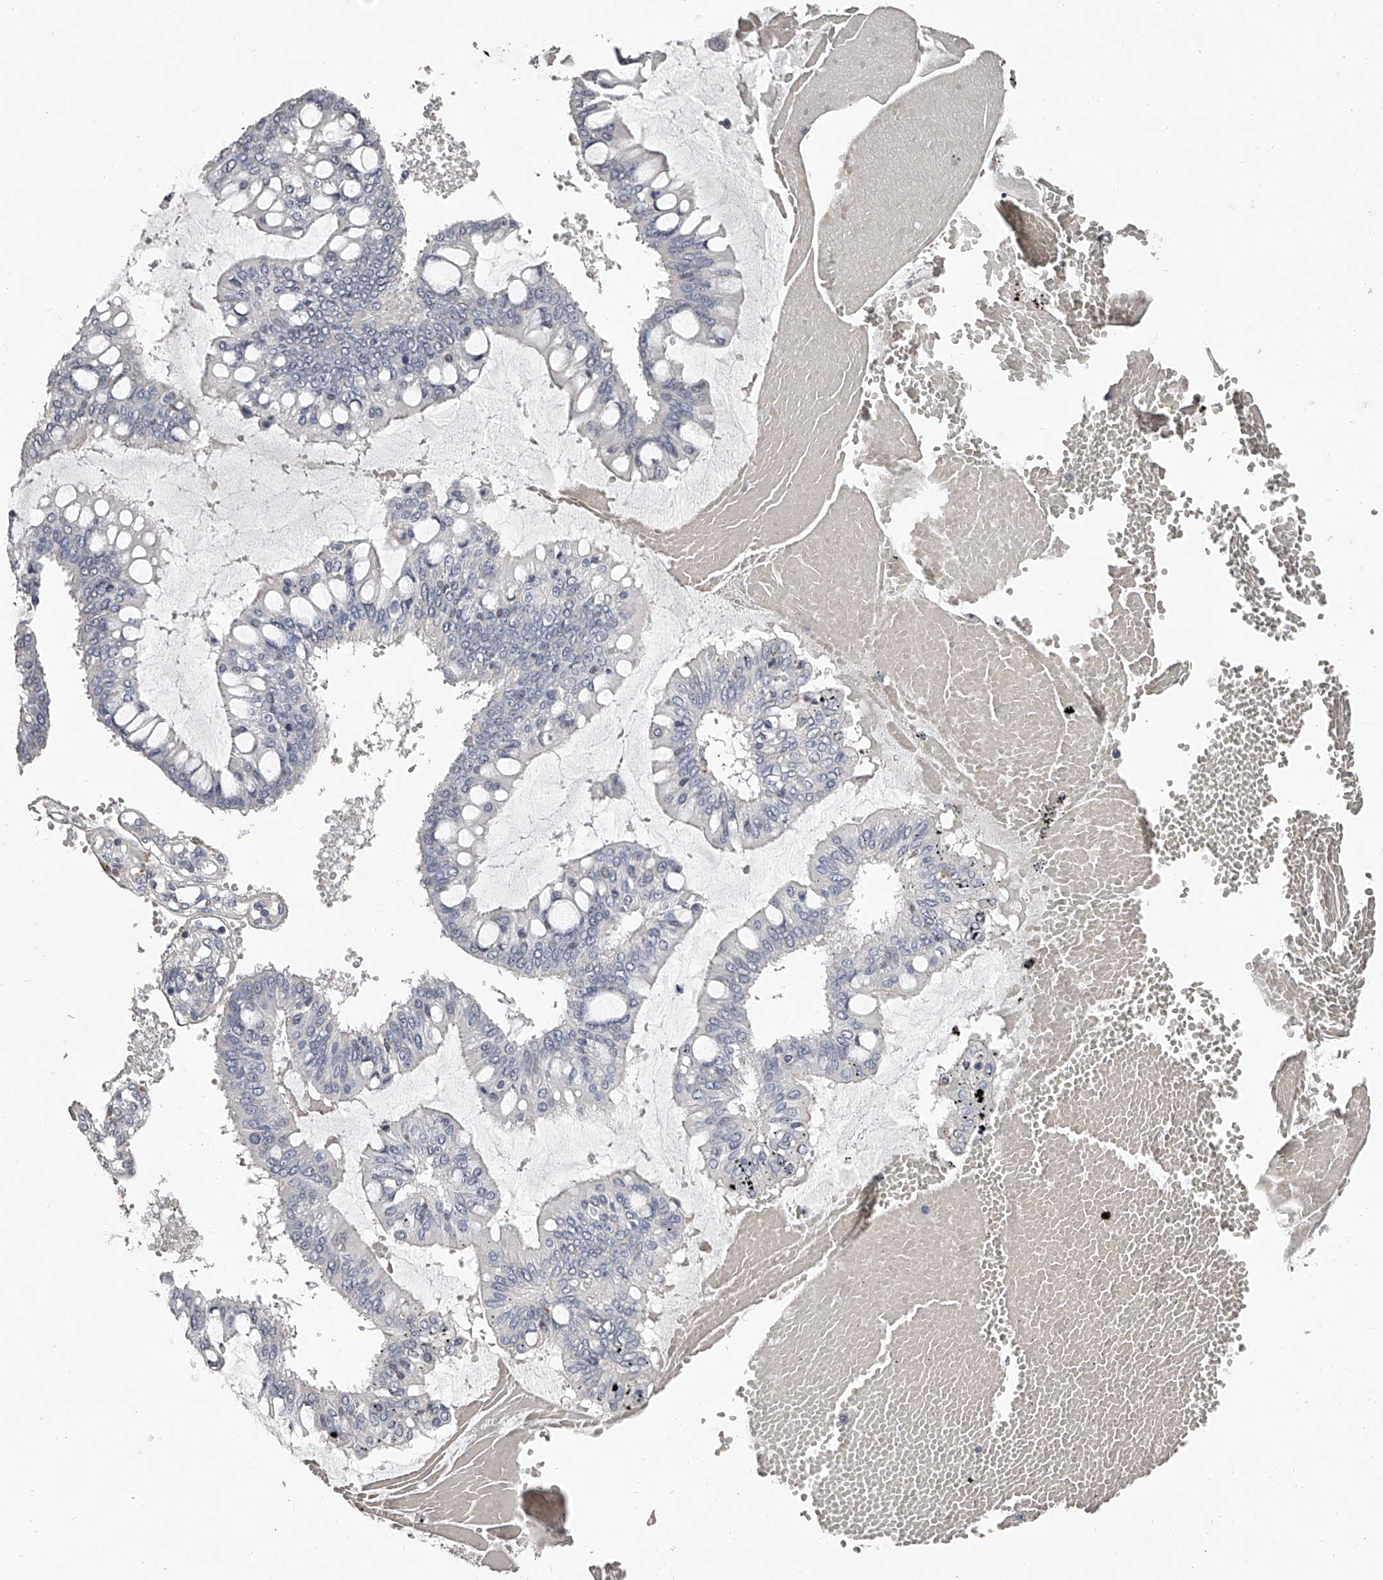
{"staining": {"intensity": "negative", "quantity": "none", "location": "none"}, "tissue": "ovarian cancer", "cell_type": "Tumor cells", "image_type": "cancer", "snomed": [{"axis": "morphology", "description": "Cystadenocarcinoma, mucinous, NOS"}, {"axis": "topography", "description": "Ovary"}], "caption": "Ovarian cancer stained for a protein using immunohistochemistry displays no positivity tumor cells.", "gene": "PACSIN1", "patient": {"sex": "female", "age": 73}}